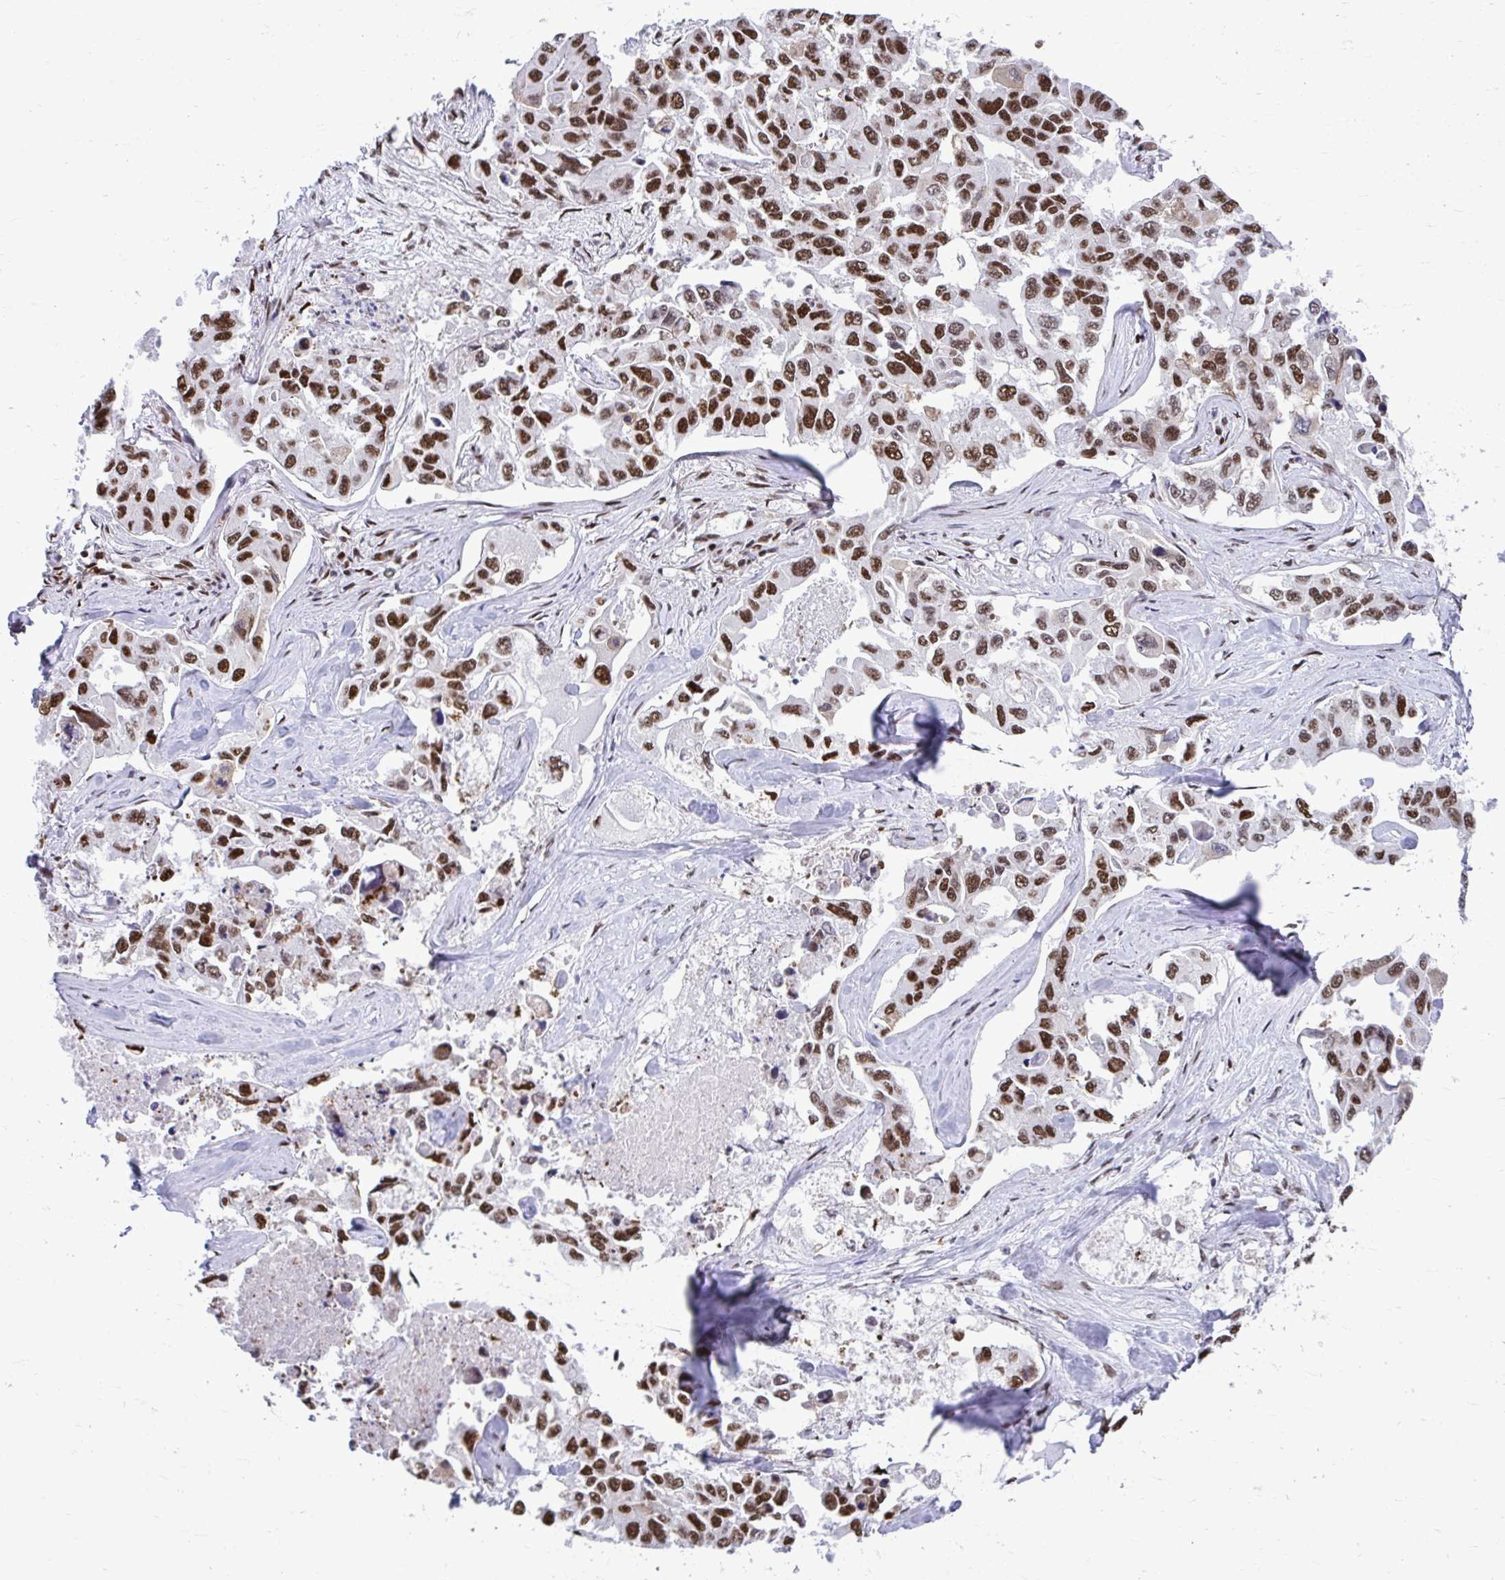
{"staining": {"intensity": "strong", "quantity": ">75%", "location": "nuclear"}, "tissue": "lung cancer", "cell_type": "Tumor cells", "image_type": "cancer", "snomed": [{"axis": "morphology", "description": "Adenocarcinoma, NOS"}, {"axis": "topography", "description": "Lung"}], "caption": "Immunohistochemical staining of lung cancer (adenocarcinoma) reveals strong nuclear protein expression in about >75% of tumor cells. (IHC, brightfield microscopy, high magnification).", "gene": "SLC35C2", "patient": {"sex": "male", "age": 64}}